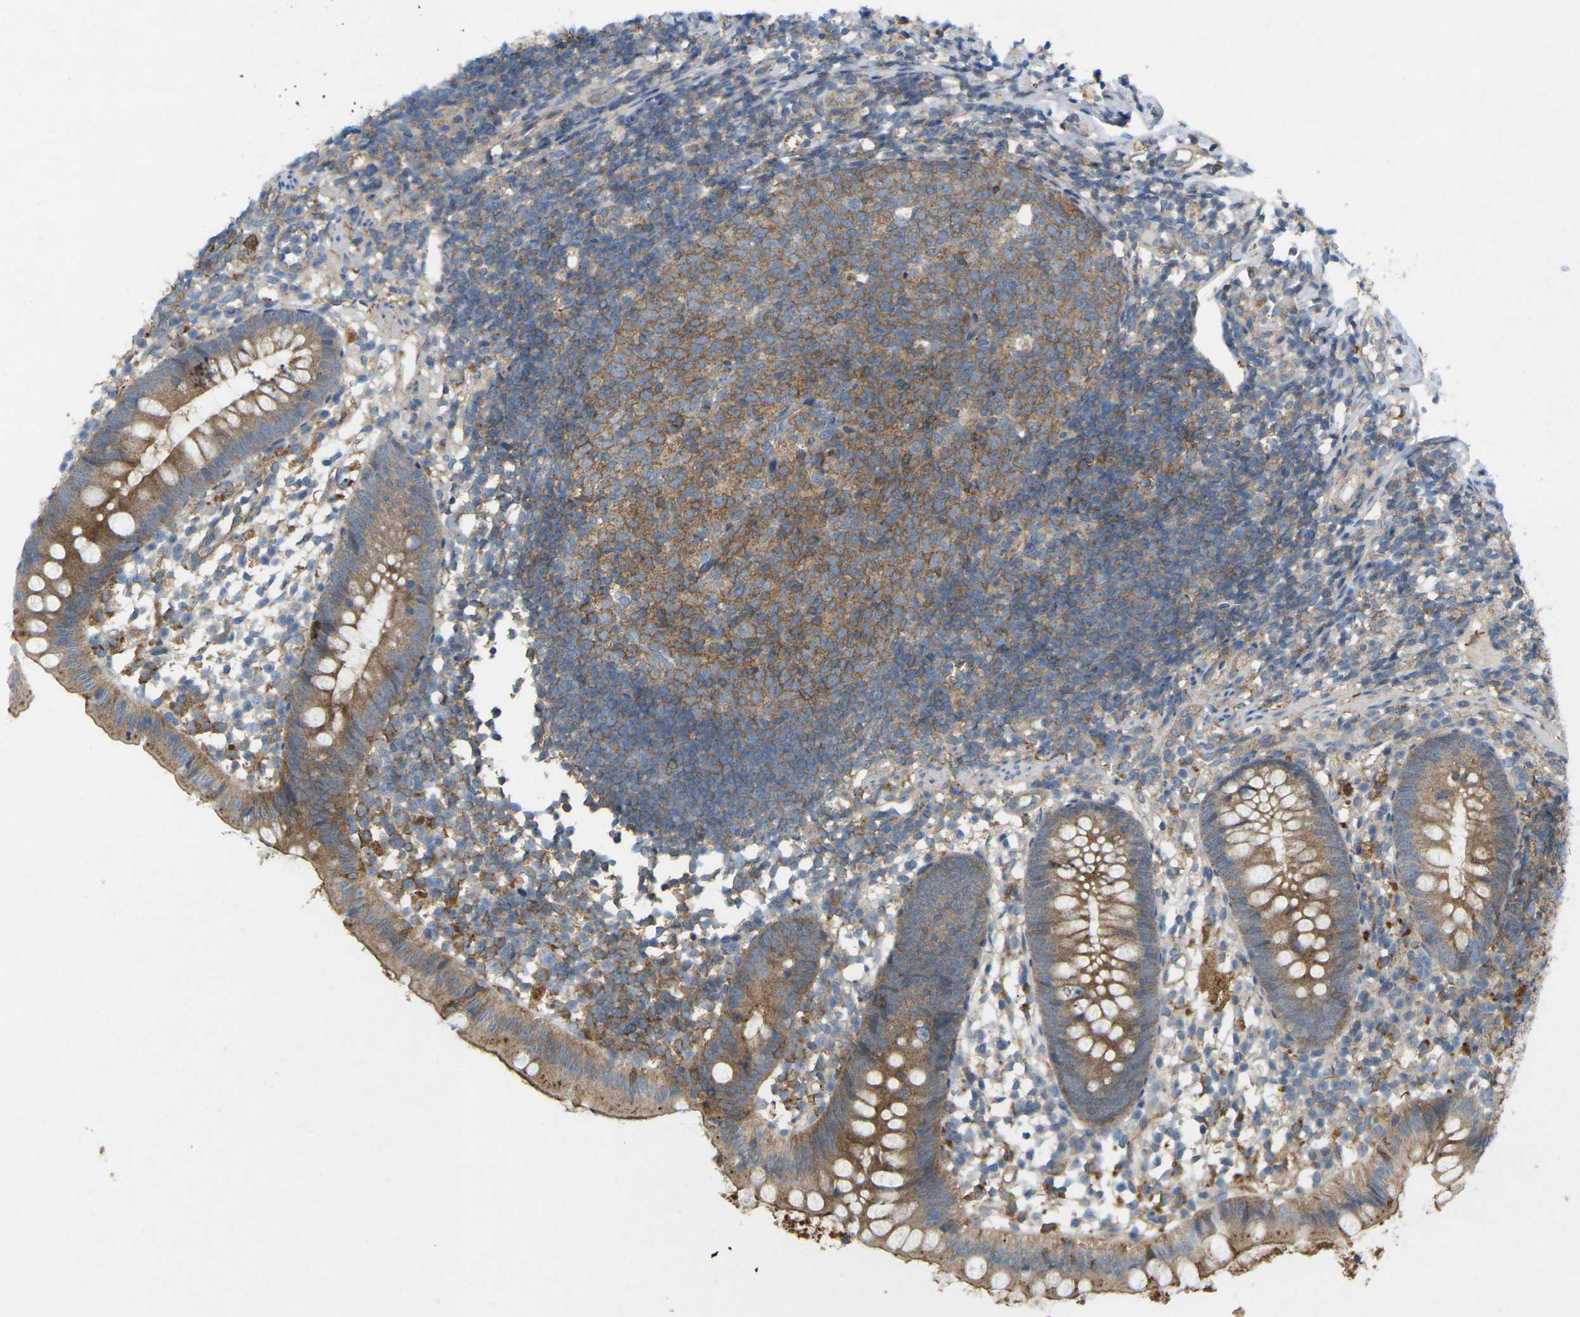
{"staining": {"intensity": "moderate", "quantity": ">75%", "location": "cytoplasmic/membranous"}, "tissue": "appendix", "cell_type": "Glandular cells", "image_type": "normal", "snomed": [{"axis": "morphology", "description": "Normal tissue, NOS"}, {"axis": "topography", "description": "Appendix"}], "caption": "Protein expression analysis of benign appendix demonstrates moderate cytoplasmic/membranous expression in about >75% of glandular cells.", "gene": "STK11", "patient": {"sex": "female", "age": 20}}